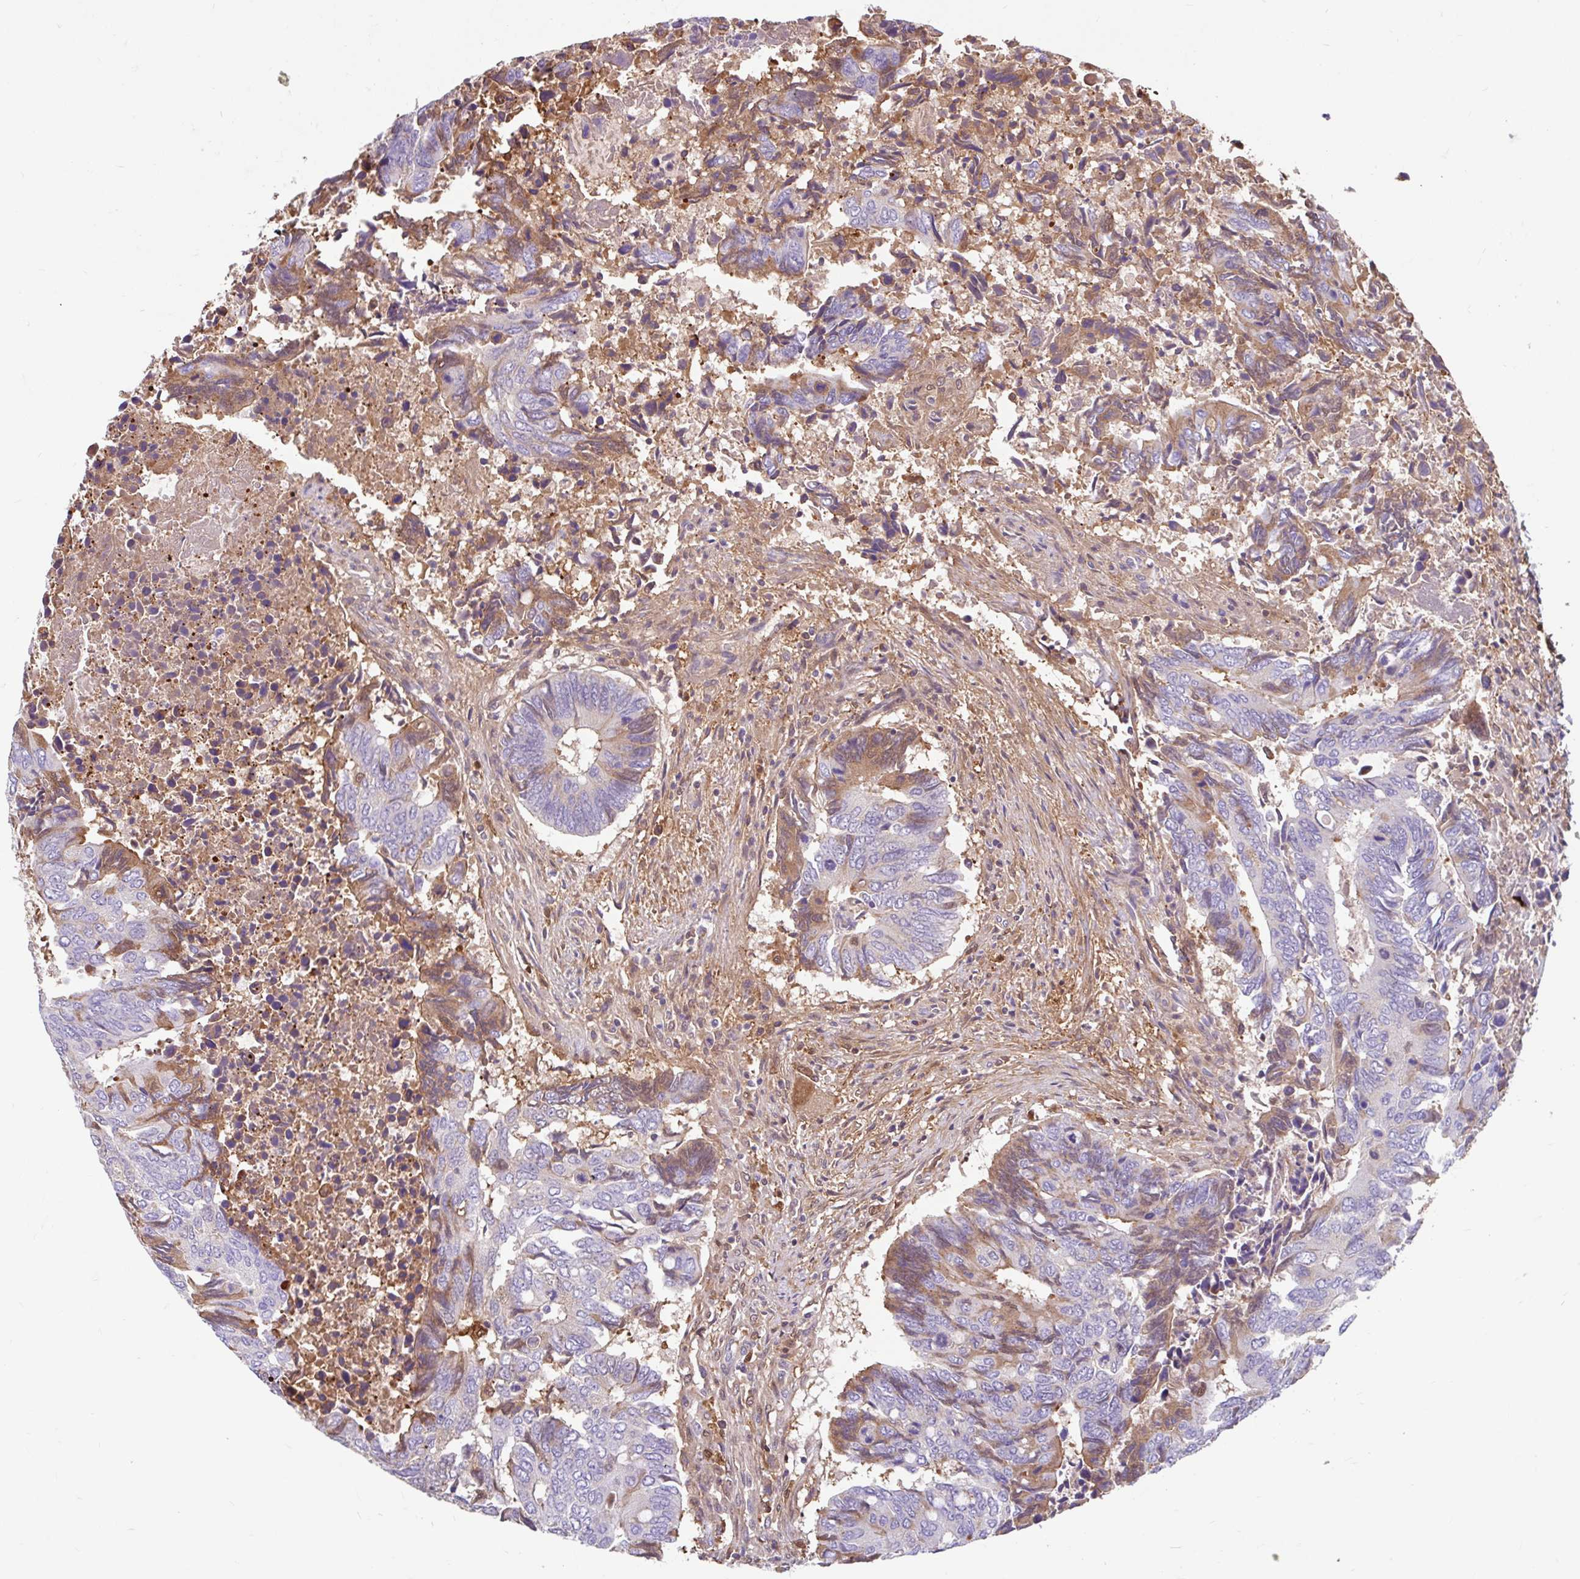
{"staining": {"intensity": "moderate", "quantity": "<25%", "location": "cytoplasmic/membranous"}, "tissue": "colorectal cancer", "cell_type": "Tumor cells", "image_type": "cancer", "snomed": [{"axis": "morphology", "description": "Adenocarcinoma, NOS"}, {"axis": "topography", "description": "Colon"}], "caption": "Protein staining of colorectal adenocarcinoma tissue reveals moderate cytoplasmic/membranous positivity in approximately <25% of tumor cells. (brown staining indicates protein expression, while blue staining denotes nuclei).", "gene": "BLVRA", "patient": {"sex": "male", "age": 87}}